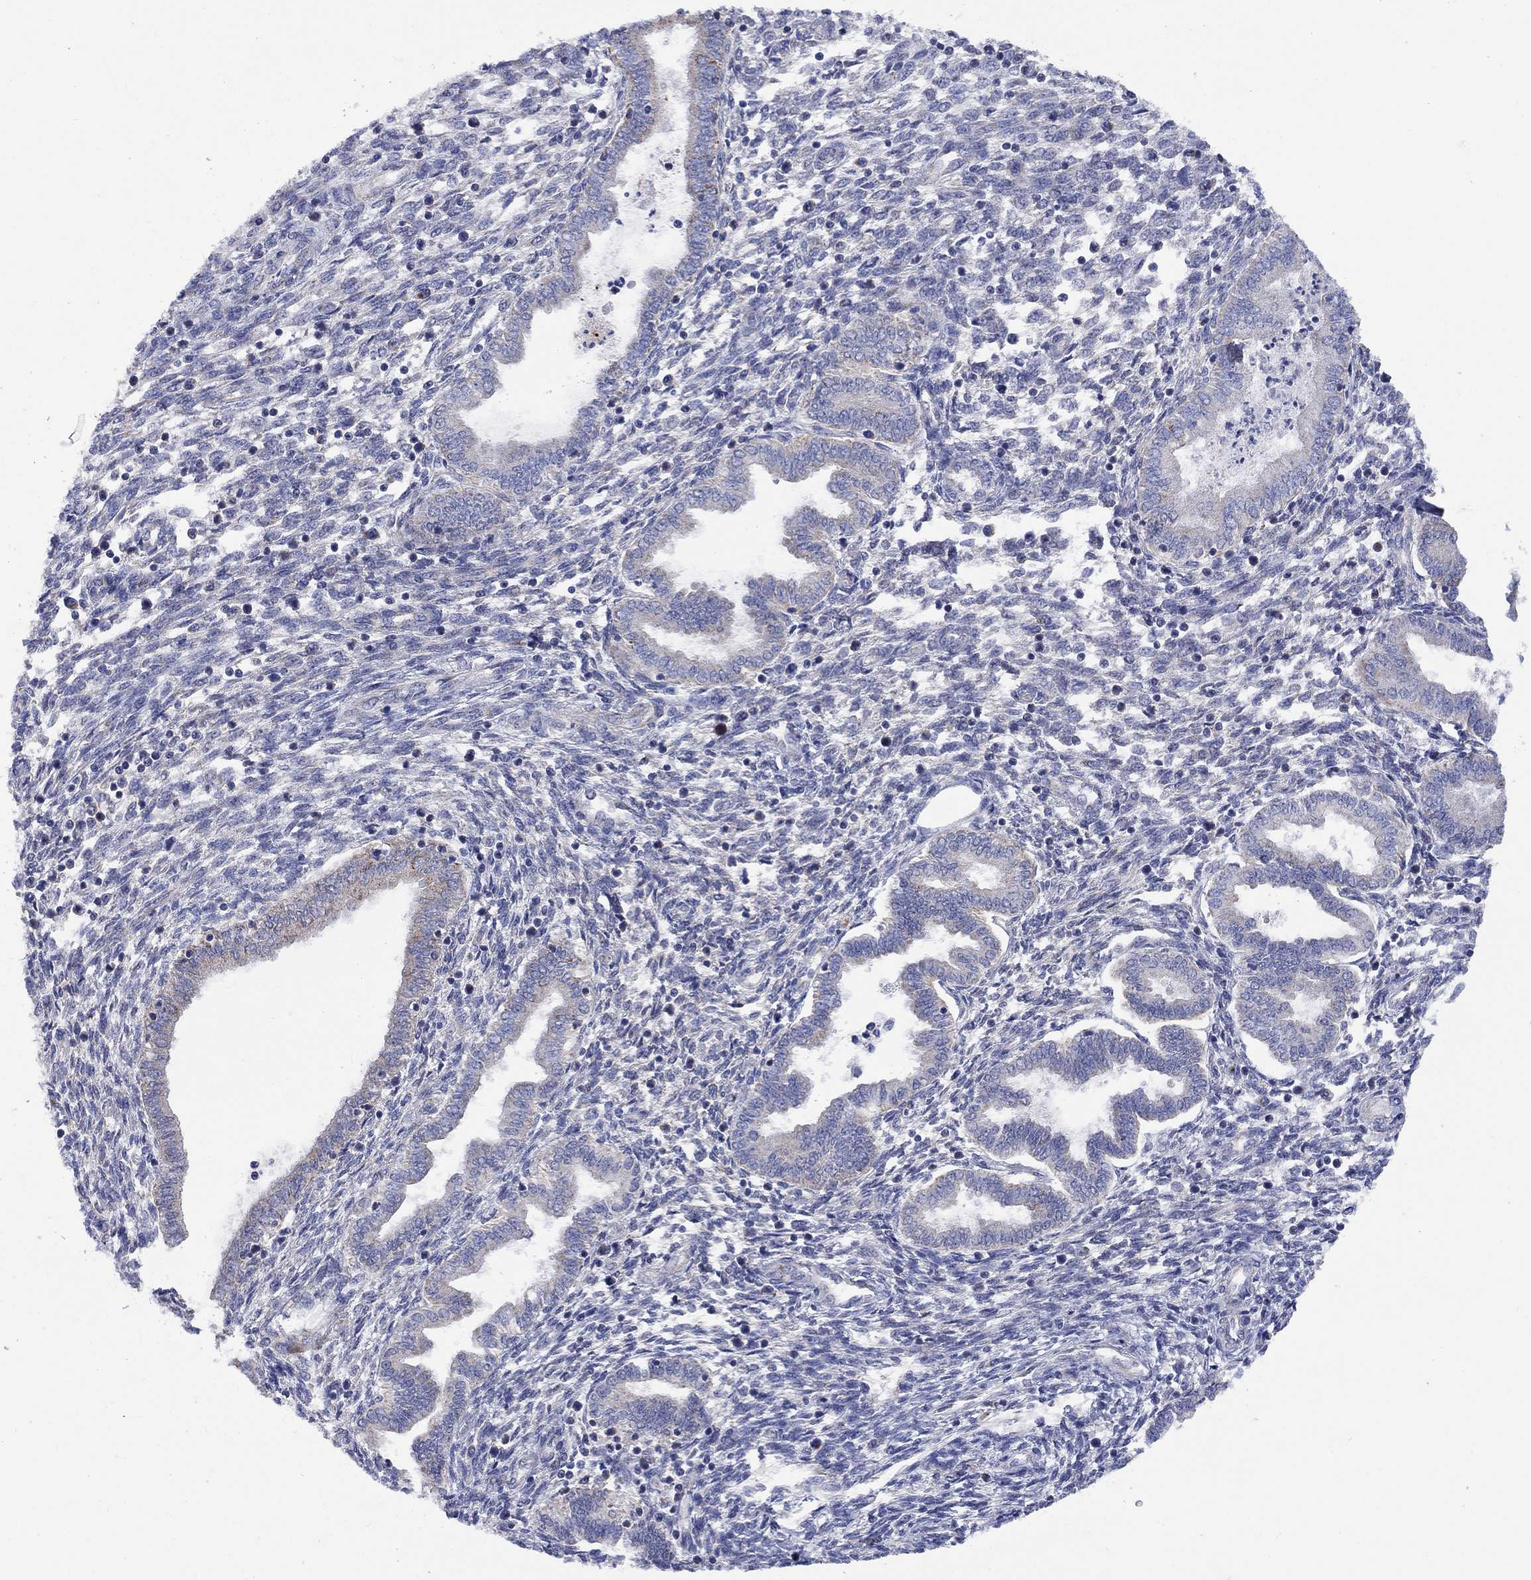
{"staining": {"intensity": "negative", "quantity": "none", "location": "none"}, "tissue": "endometrium", "cell_type": "Cells in endometrial stroma", "image_type": "normal", "snomed": [{"axis": "morphology", "description": "Normal tissue, NOS"}, {"axis": "topography", "description": "Endometrium"}], "caption": "A high-resolution image shows IHC staining of unremarkable endometrium, which reveals no significant staining in cells in endometrial stroma. (Stains: DAB (3,3'-diaminobenzidine) immunohistochemistry (IHC) with hematoxylin counter stain, Microscopy: brightfield microscopy at high magnification).", "gene": "CLVS1", "patient": {"sex": "female", "age": 42}}